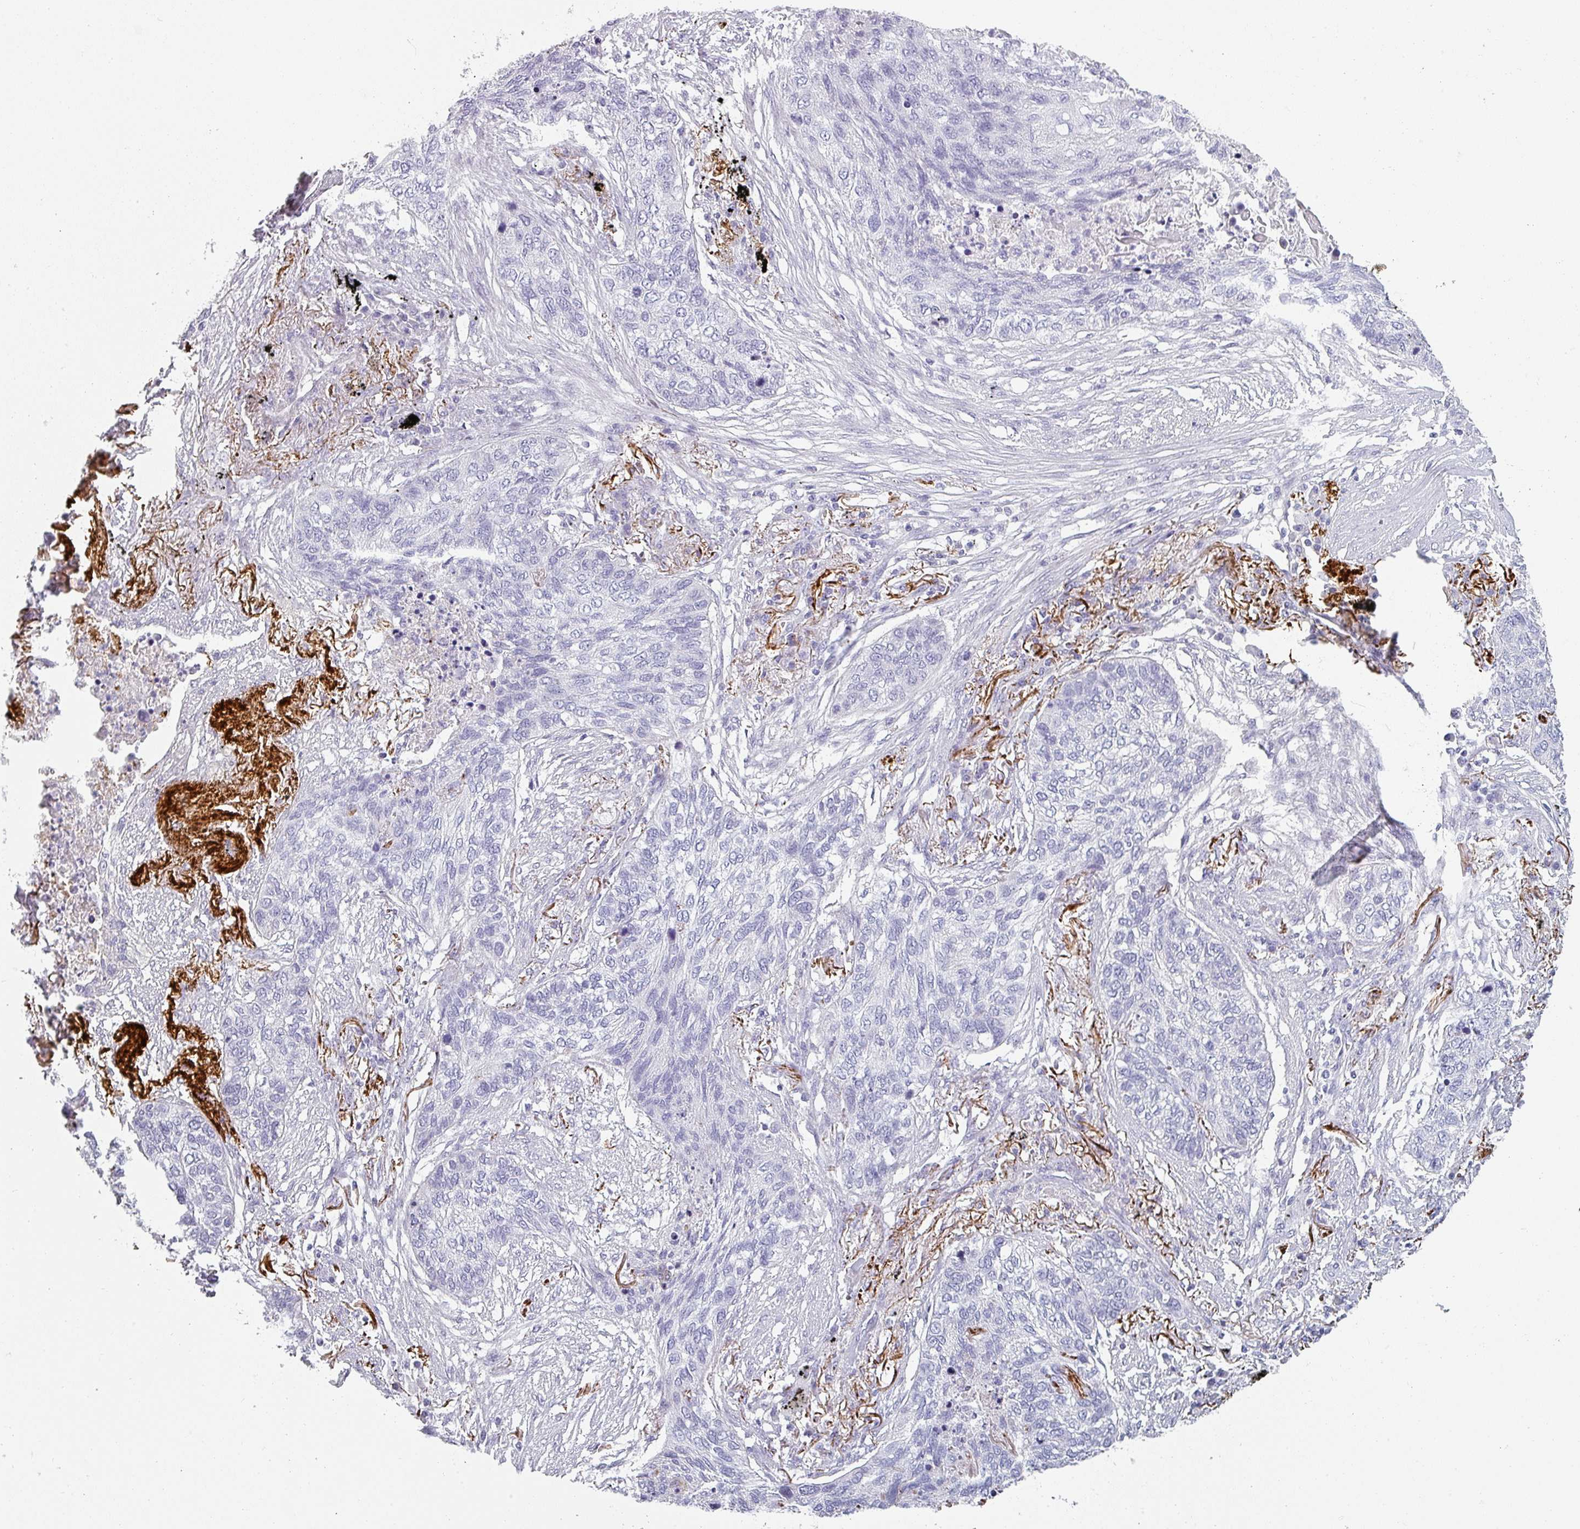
{"staining": {"intensity": "negative", "quantity": "none", "location": "none"}, "tissue": "lung cancer", "cell_type": "Tumor cells", "image_type": "cancer", "snomed": [{"axis": "morphology", "description": "Squamous cell carcinoma, NOS"}, {"axis": "topography", "description": "Lung"}], "caption": "DAB immunohistochemical staining of lung cancer shows no significant expression in tumor cells.", "gene": "SFTPA1", "patient": {"sex": "female", "age": 63}}